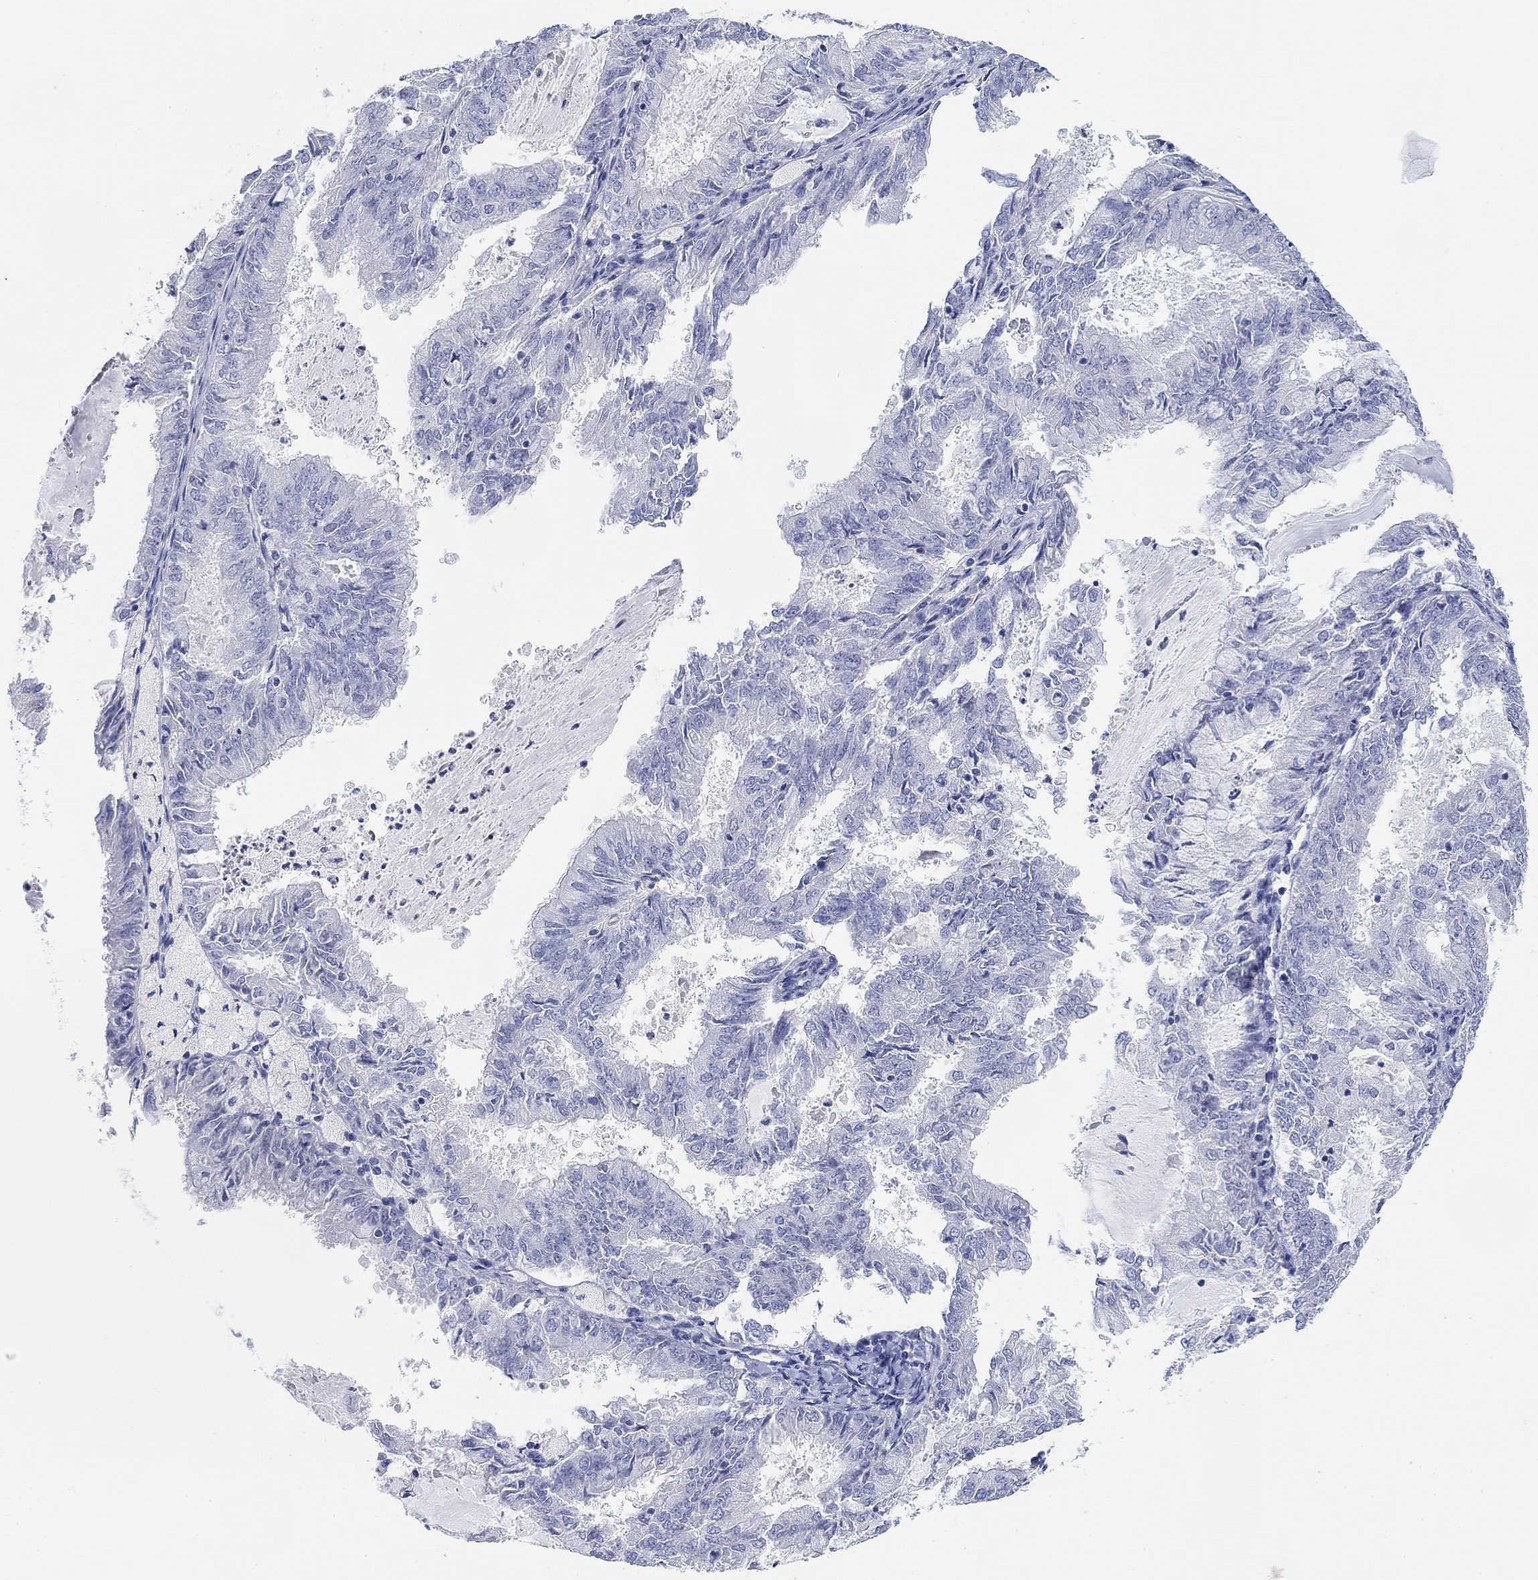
{"staining": {"intensity": "negative", "quantity": "none", "location": "none"}, "tissue": "endometrial cancer", "cell_type": "Tumor cells", "image_type": "cancer", "snomed": [{"axis": "morphology", "description": "Adenocarcinoma, NOS"}, {"axis": "topography", "description": "Endometrium"}], "caption": "Immunohistochemical staining of adenocarcinoma (endometrial) demonstrates no significant expression in tumor cells. (Stains: DAB IHC with hematoxylin counter stain, Microscopy: brightfield microscopy at high magnification).", "gene": "VAT1L", "patient": {"sex": "female", "age": 57}}